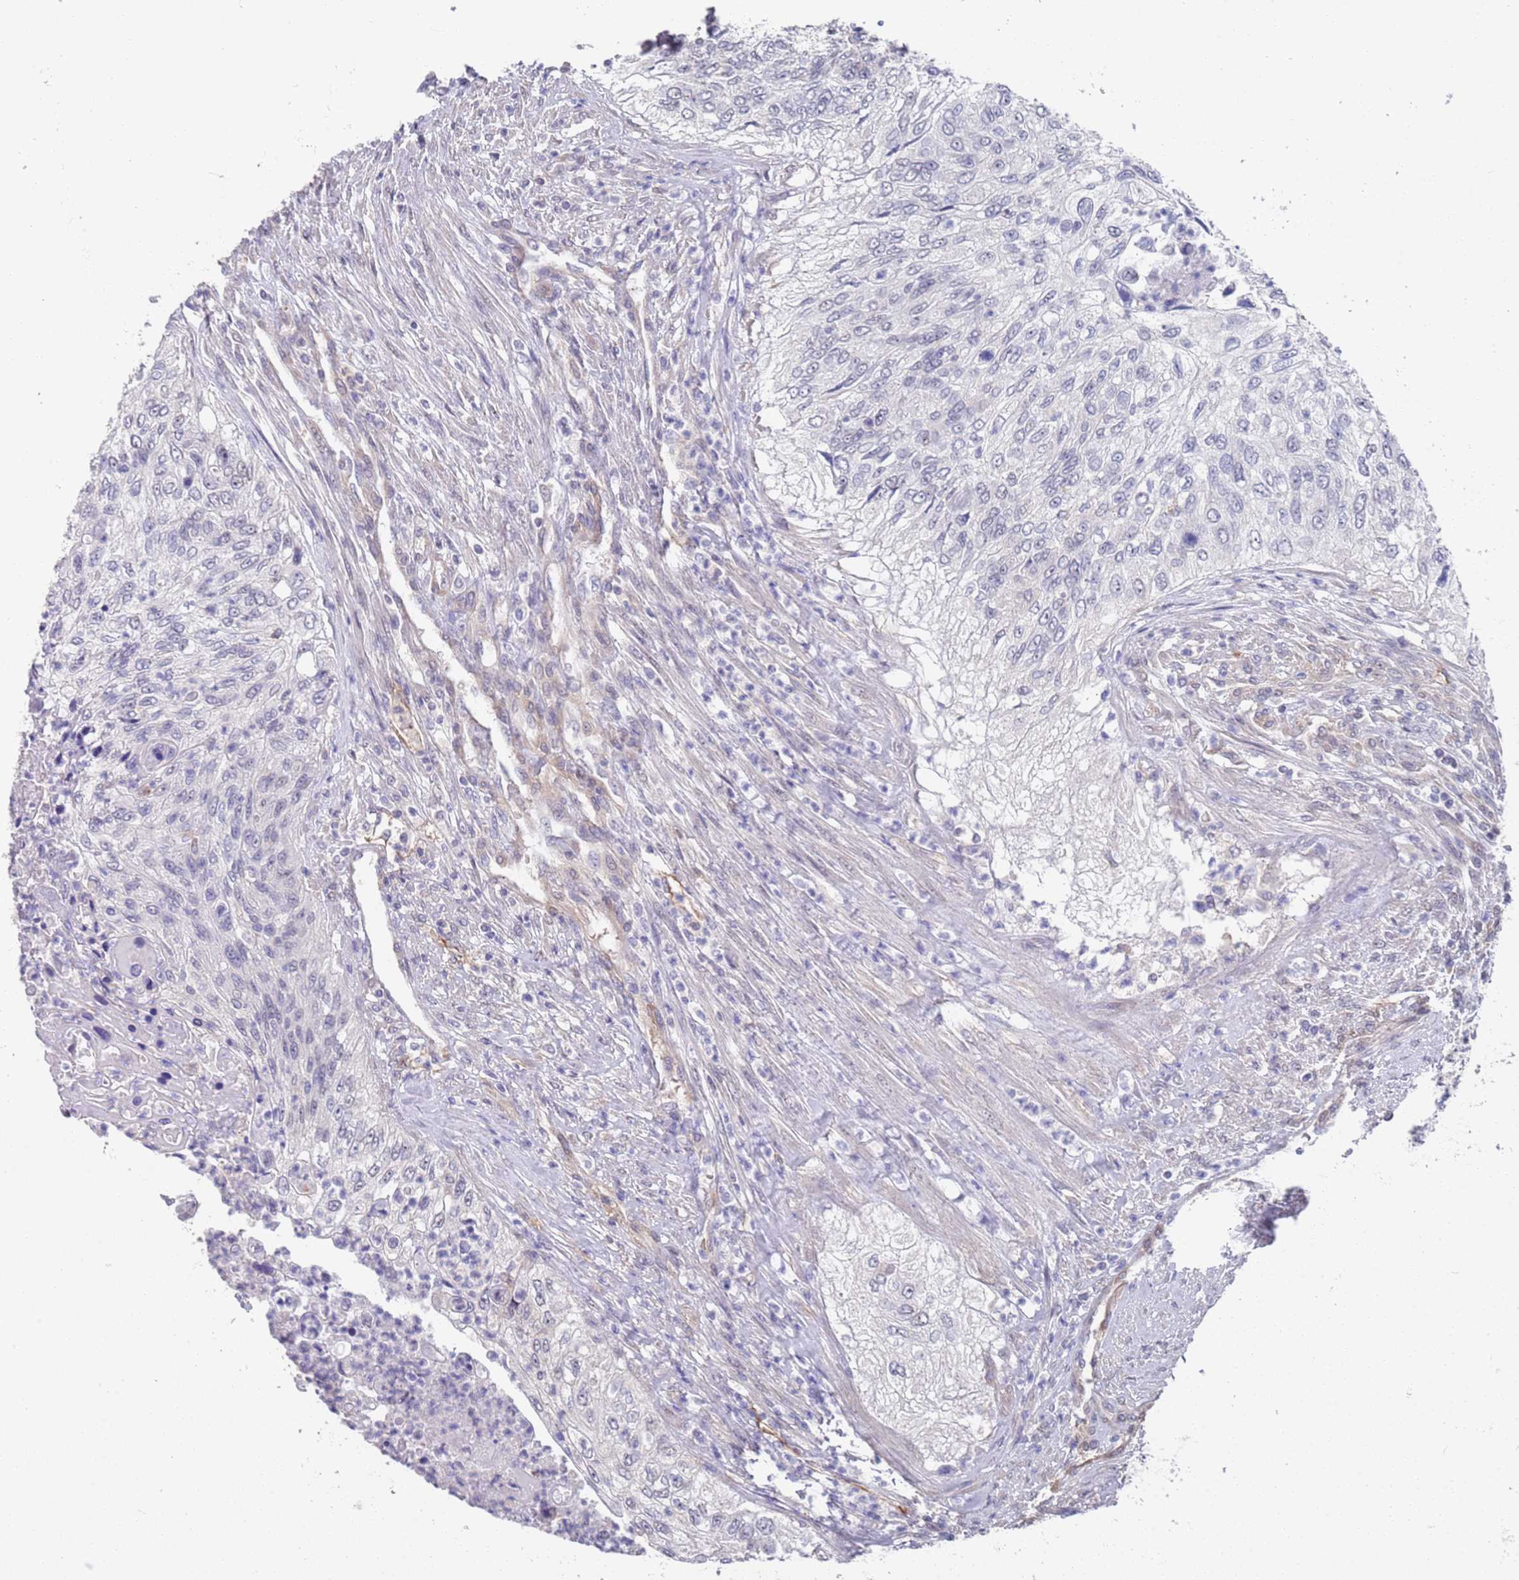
{"staining": {"intensity": "negative", "quantity": "none", "location": "none"}, "tissue": "urothelial cancer", "cell_type": "Tumor cells", "image_type": "cancer", "snomed": [{"axis": "morphology", "description": "Urothelial carcinoma, High grade"}, {"axis": "topography", "description": "Urinary bladder"}], "caption": "High-grade urothelial carcinoma was stained to show a protein in brown. There is no significant staining in tumor cells. (IHC, brightfield microscopy, high magnification).", "gene": "ANK2", "patient": {"sex": "female", "age": 60}}